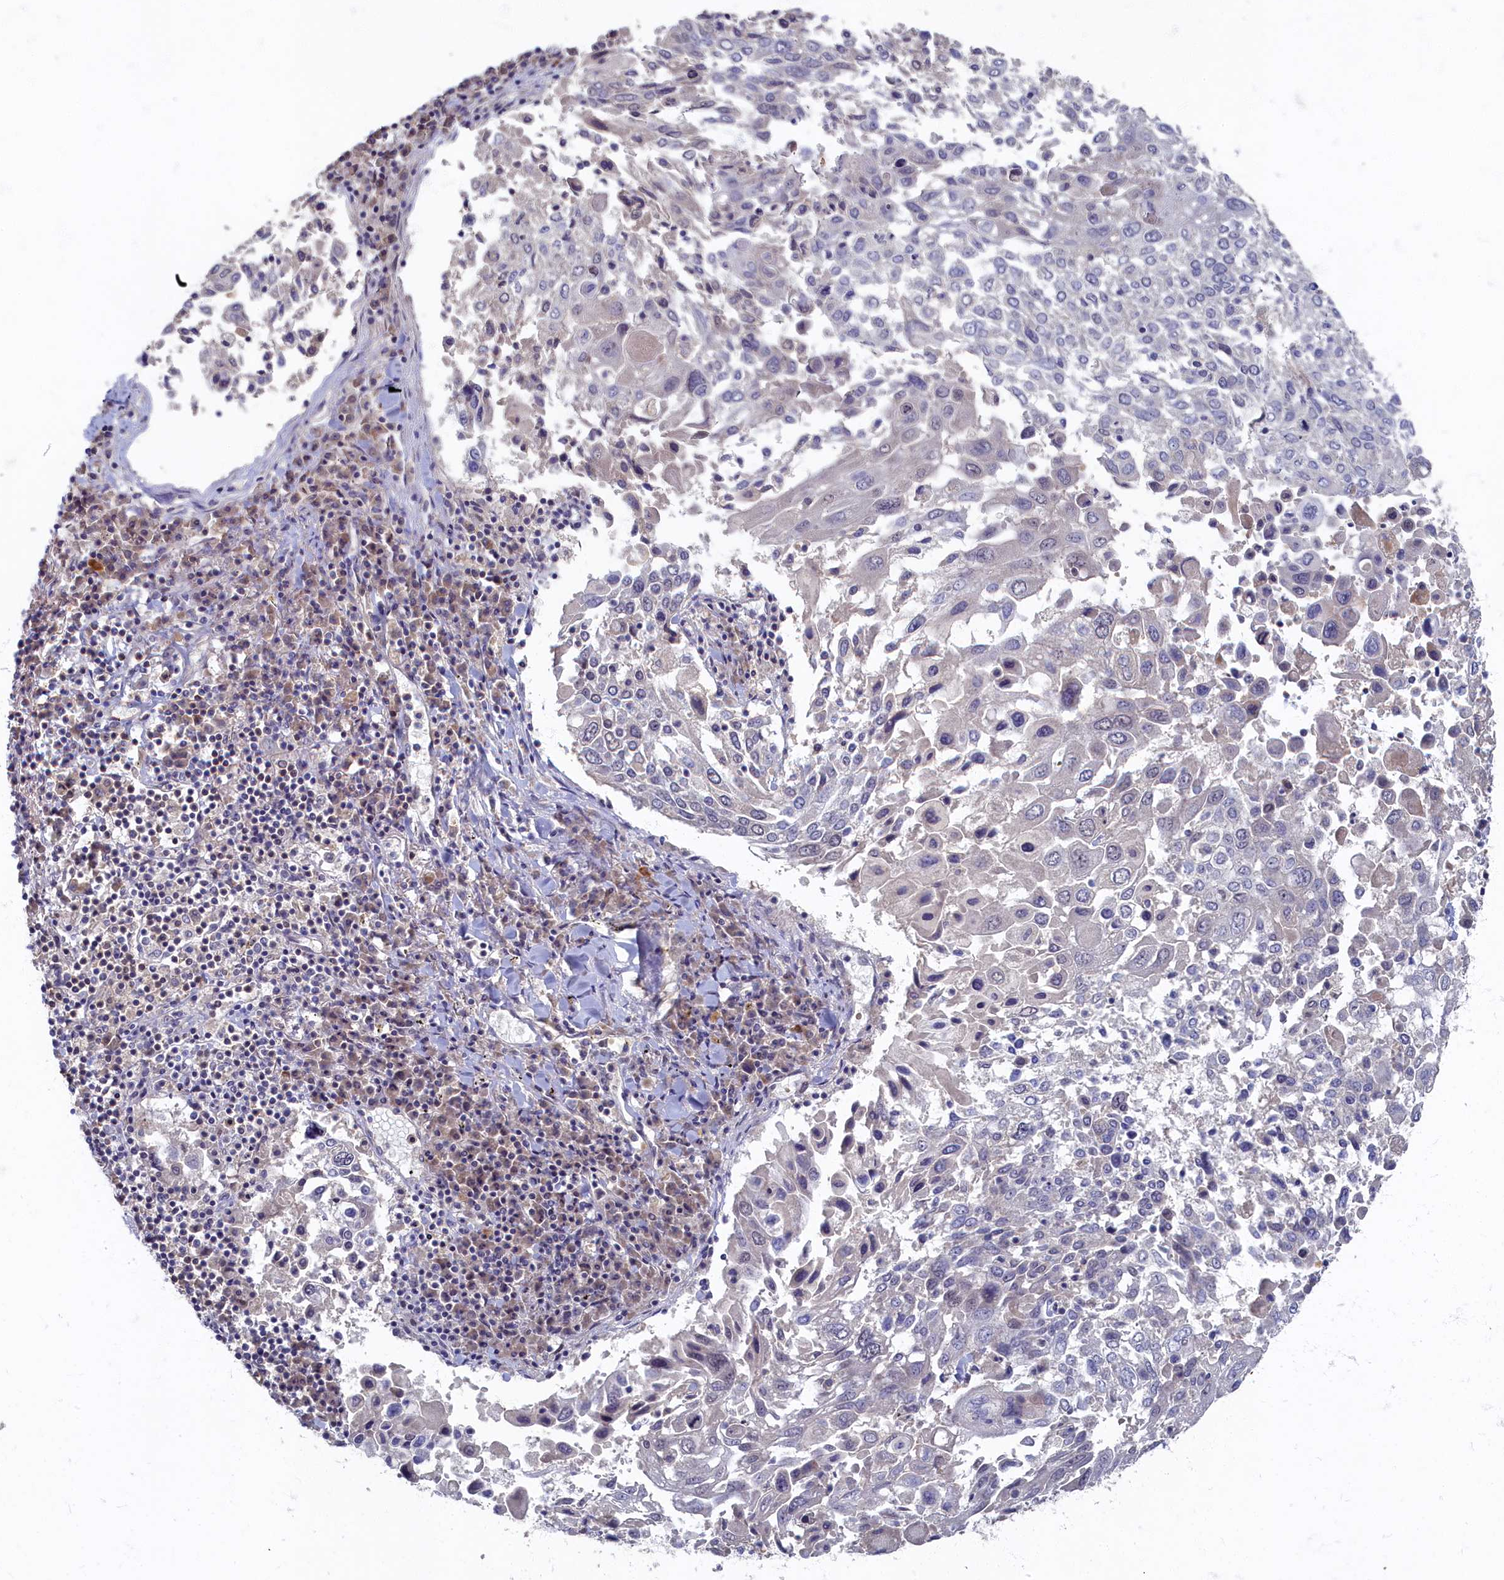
{"staining": {"intensity": "negative", "quantity": "none", "location": "none"}, "tissue": "lung cancer", "cell_type": "Tumor cells", "image_type": "cancer", "snomed": [{"axis": "morphology", "description": "Squamous cell carcinoma, NOS"}, {"axis": "topography", "description": "Lung"}], "caption": "The image demonstrates no staining of tumor cells in lung squamous cell carcinoma.", "gene": "HUNK", "patient": {"sex": "male", "age": 65}}